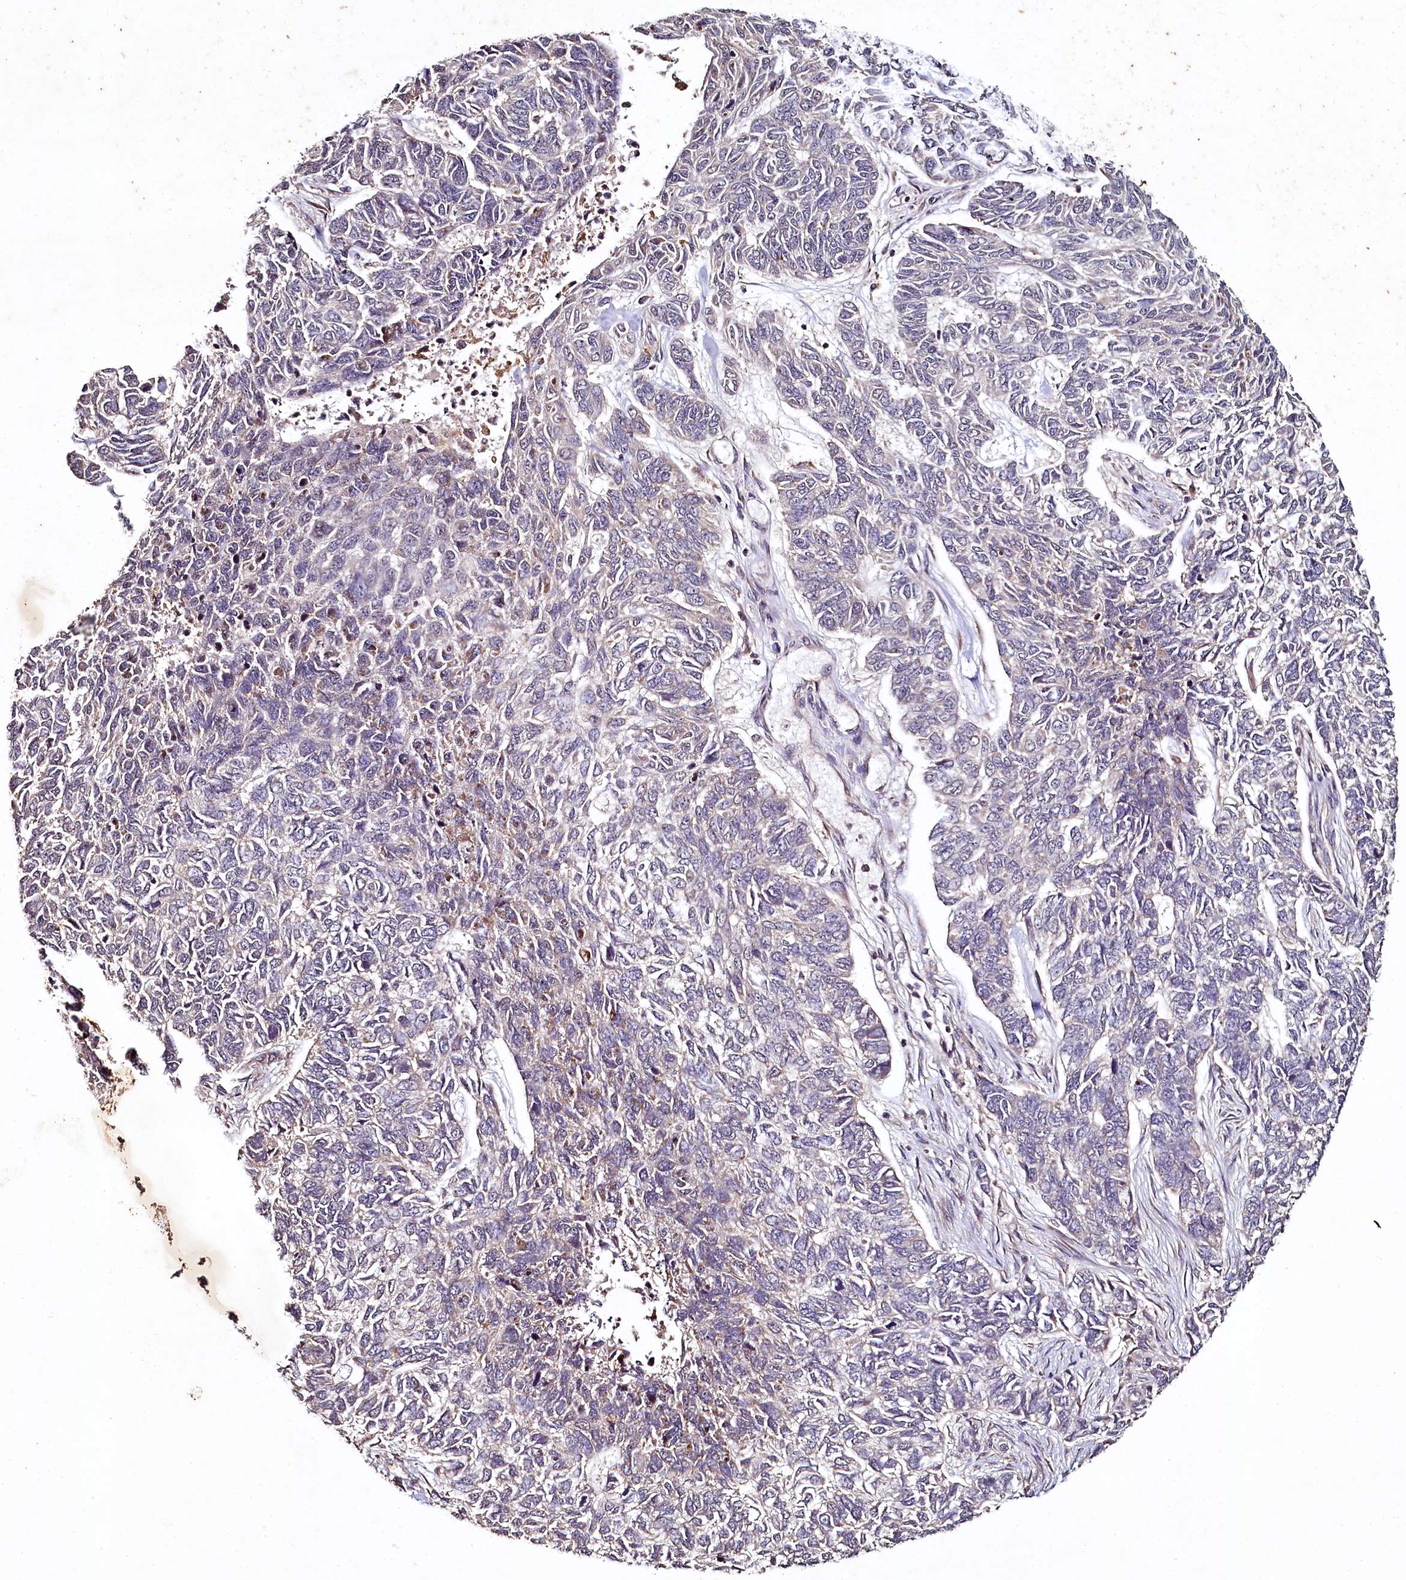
{"staining": {"intensity": "weak", "quantity": "<25%", "location": "cytoplasmic/membranous"}, "tissue": "skin cancer", "cell_type": "Tumor cells", "image_type": "cancer", "snomed": [{"axis": "morphology", "description": "Basal cell carcinoma"}, {"axis": "topography", "description": "Skin"}], "caption": "This is a micrograph of IHC staining of skin basal cell carcinoma, which shows no expression in tumor cells.", "gene": "SEC24C", "patient": {"sex": "female", "age": 65}}